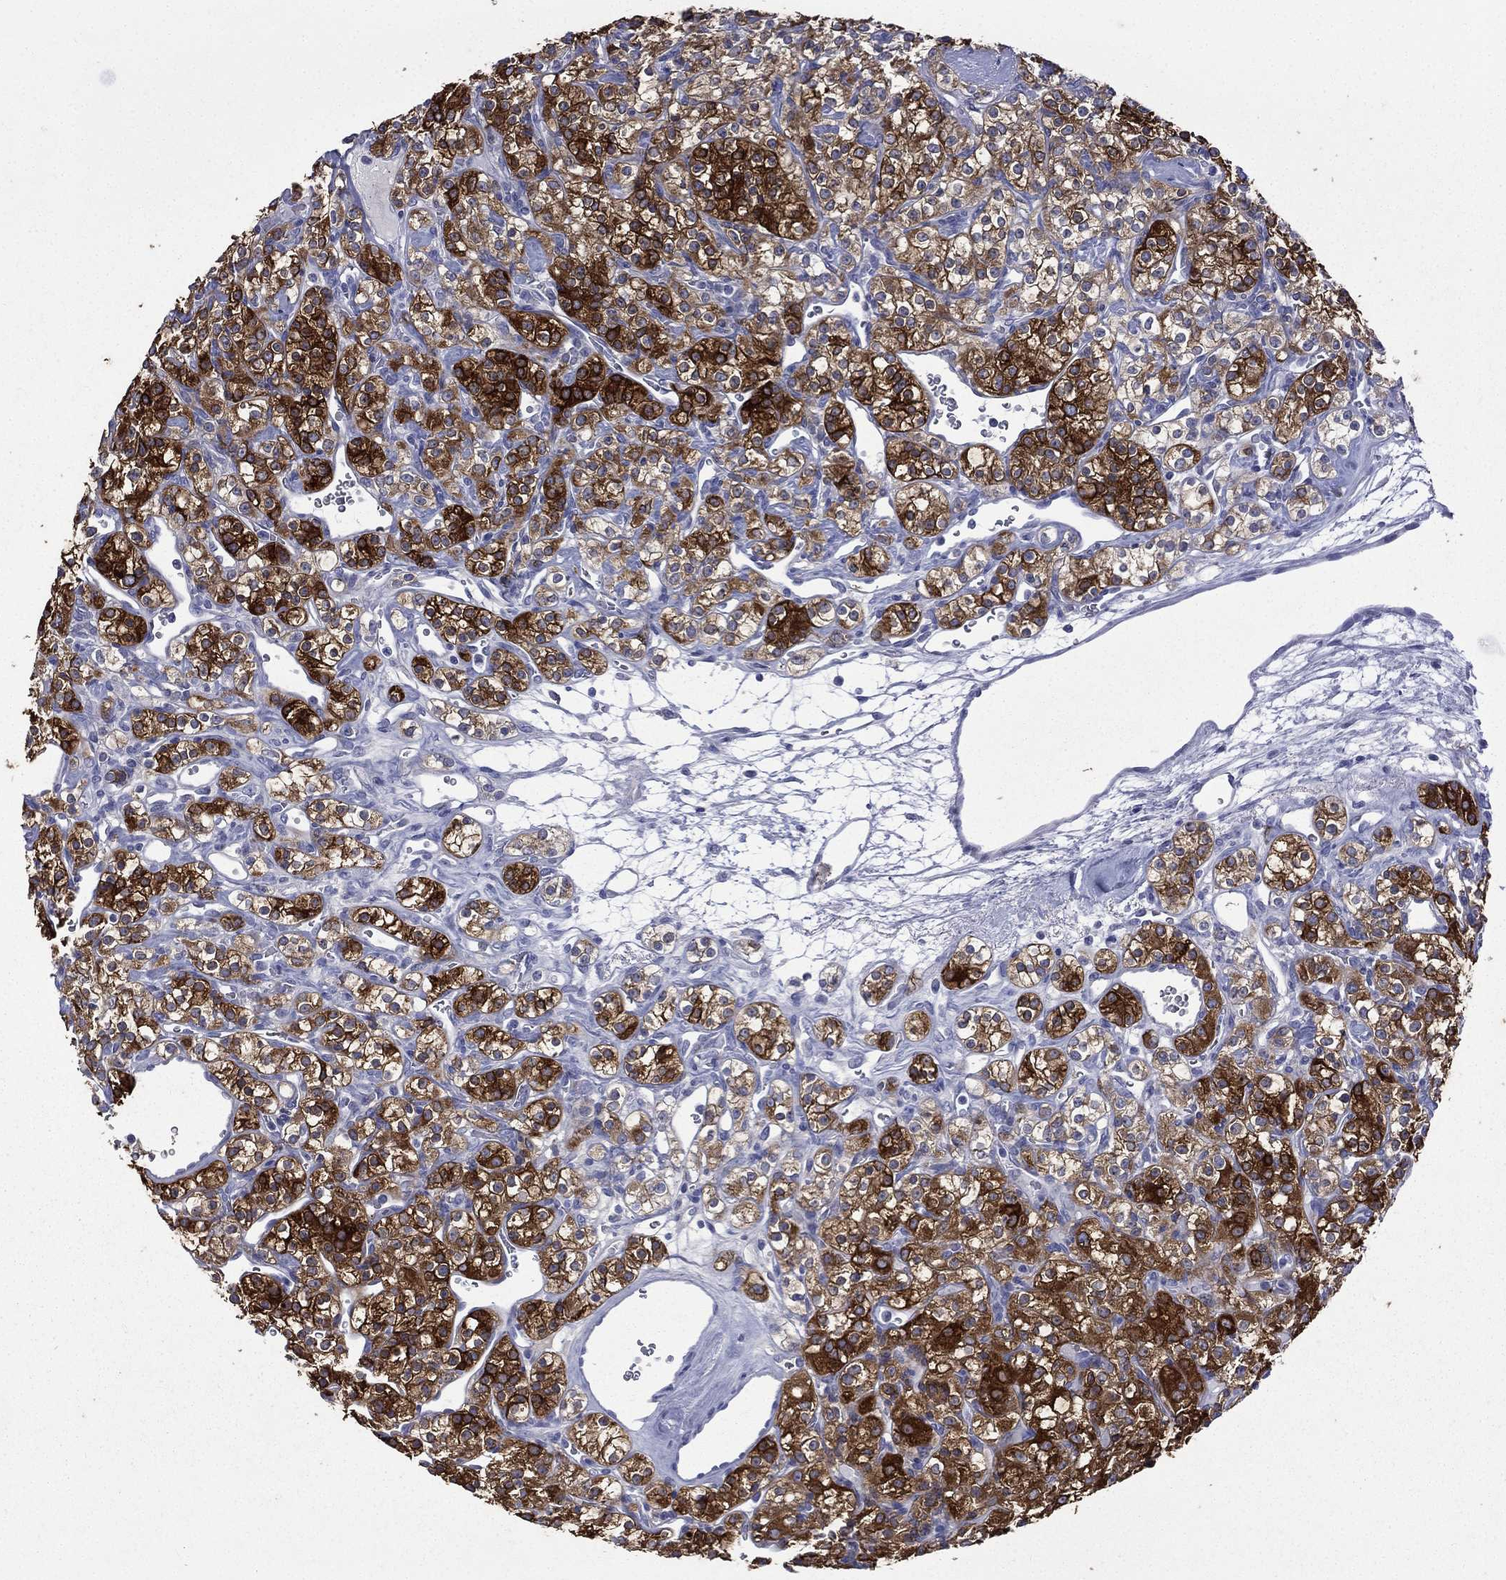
{"staining": {"intensity": "strong", "quantity": ">75%", "location": "cytoplasmic/membranous"}, "tissue": "renal cancer", "cell_type": "Tumor cells", "image_type": "cancer", "snomed": [{"axis": "morphology", "description": "Adenocarcinoma, NOS"}, {"axis": "topography", "description": "Kidney"}], "caption": "Protein expression by immunohistochemistry (IHC) reveals strong cytoplasmic/membranous expression in about >75% of tumor cells in renal cancer. Immunohistochemistry stains the protein in brown and the nuclei are stained blue.", "gene": "CES2", "patient": {"sex": "male", "age": 77}}